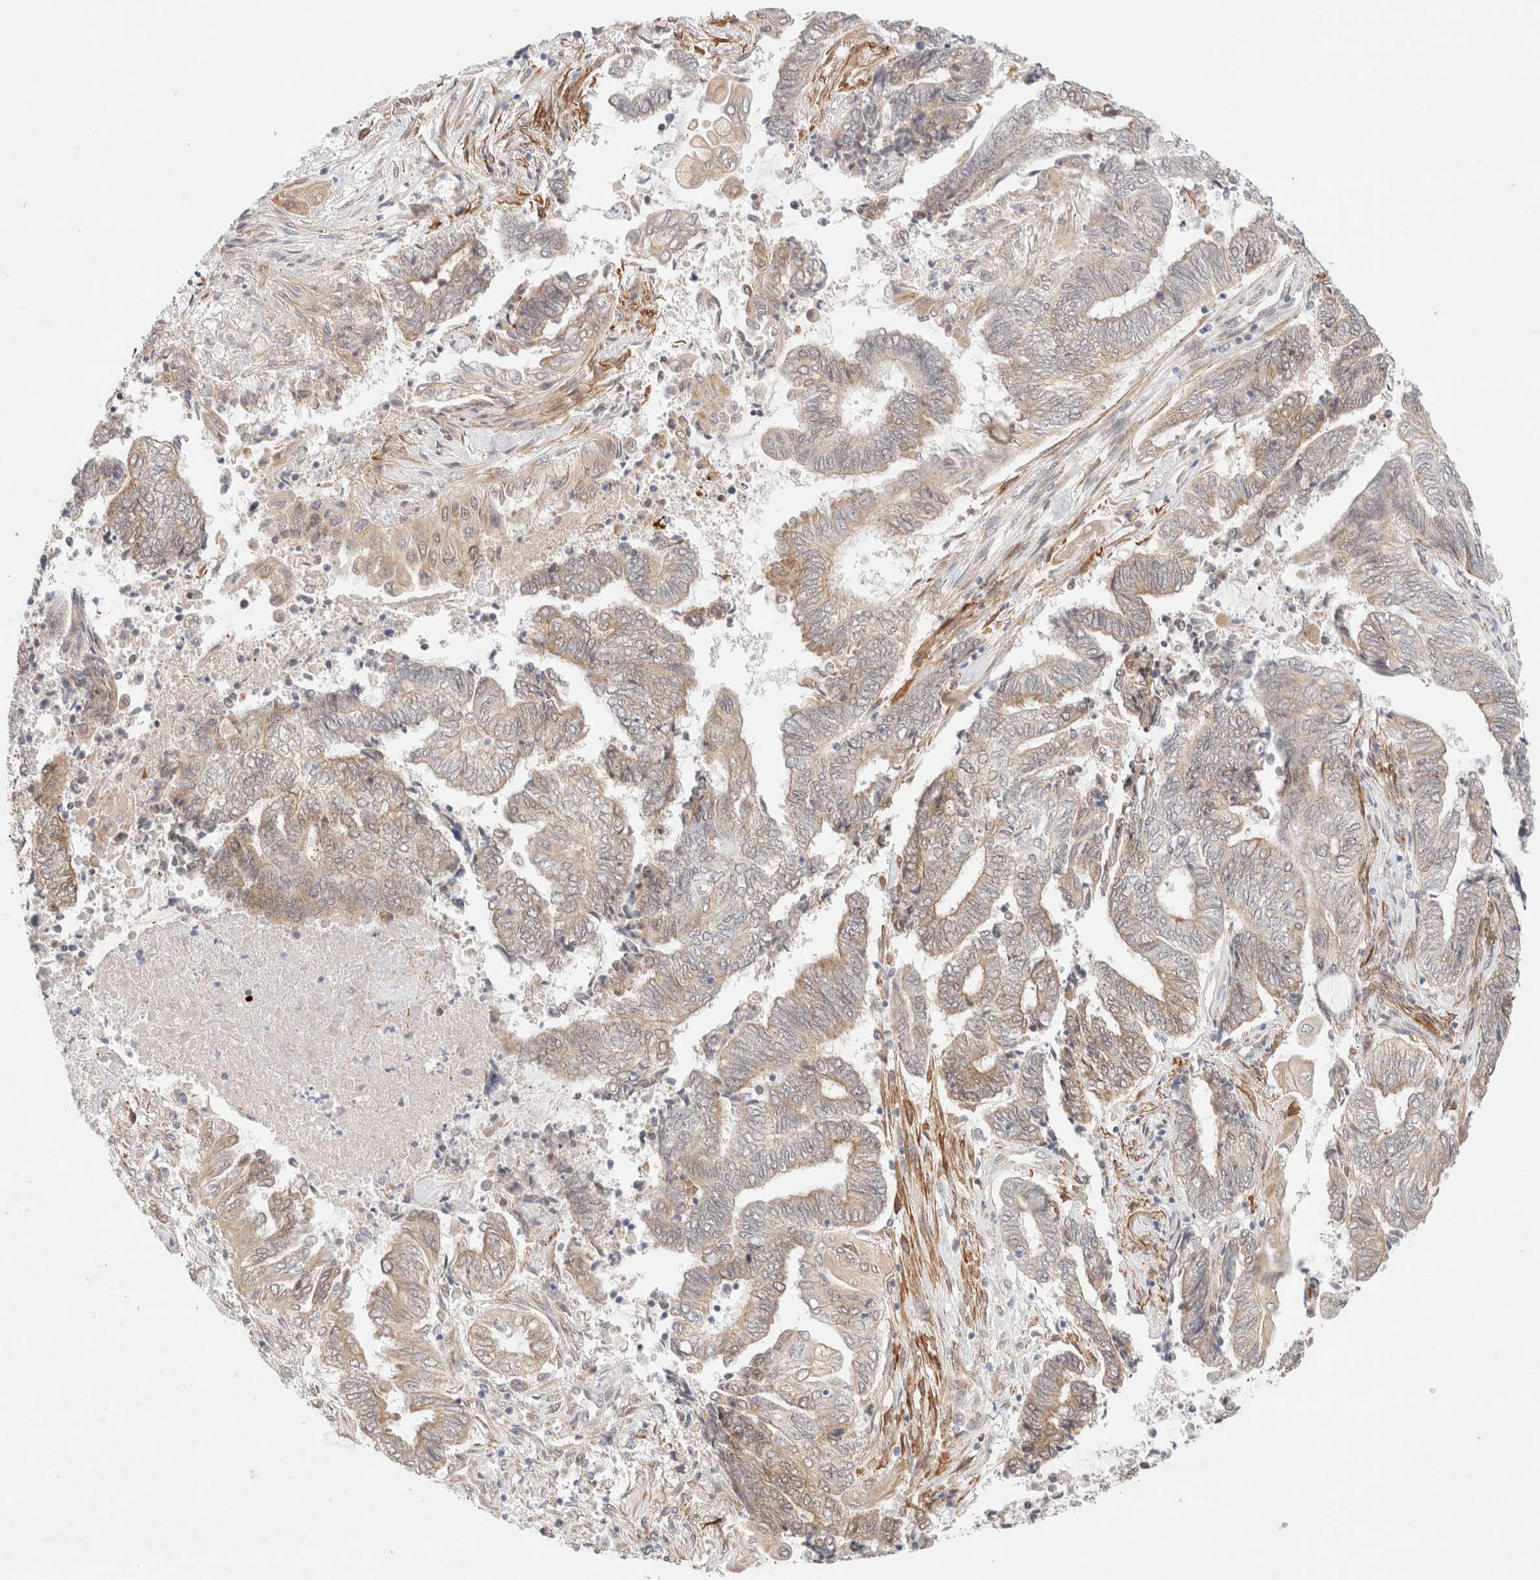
{"staining": {"intensity": "weak", "quantity": "<25%", "location": "cytoplasmic/membranous"}, "tissue": "endometrial cancer", "cell_type": "Tumor cells", "image_type": "cancer", "snomed": [{"axis": "morphology", "description": "Adenocarcinoma, NOS"}, {"axis": "topography", "description": "Uterus"}, {"axis": "topography", "description": "Endometrium"}], "caption": "Protein analysis of endometrial cancer demonstrates no significant staining in tumor cells.", "gene": "RRP15", "patient": {"sex": "female", "age": 70}}